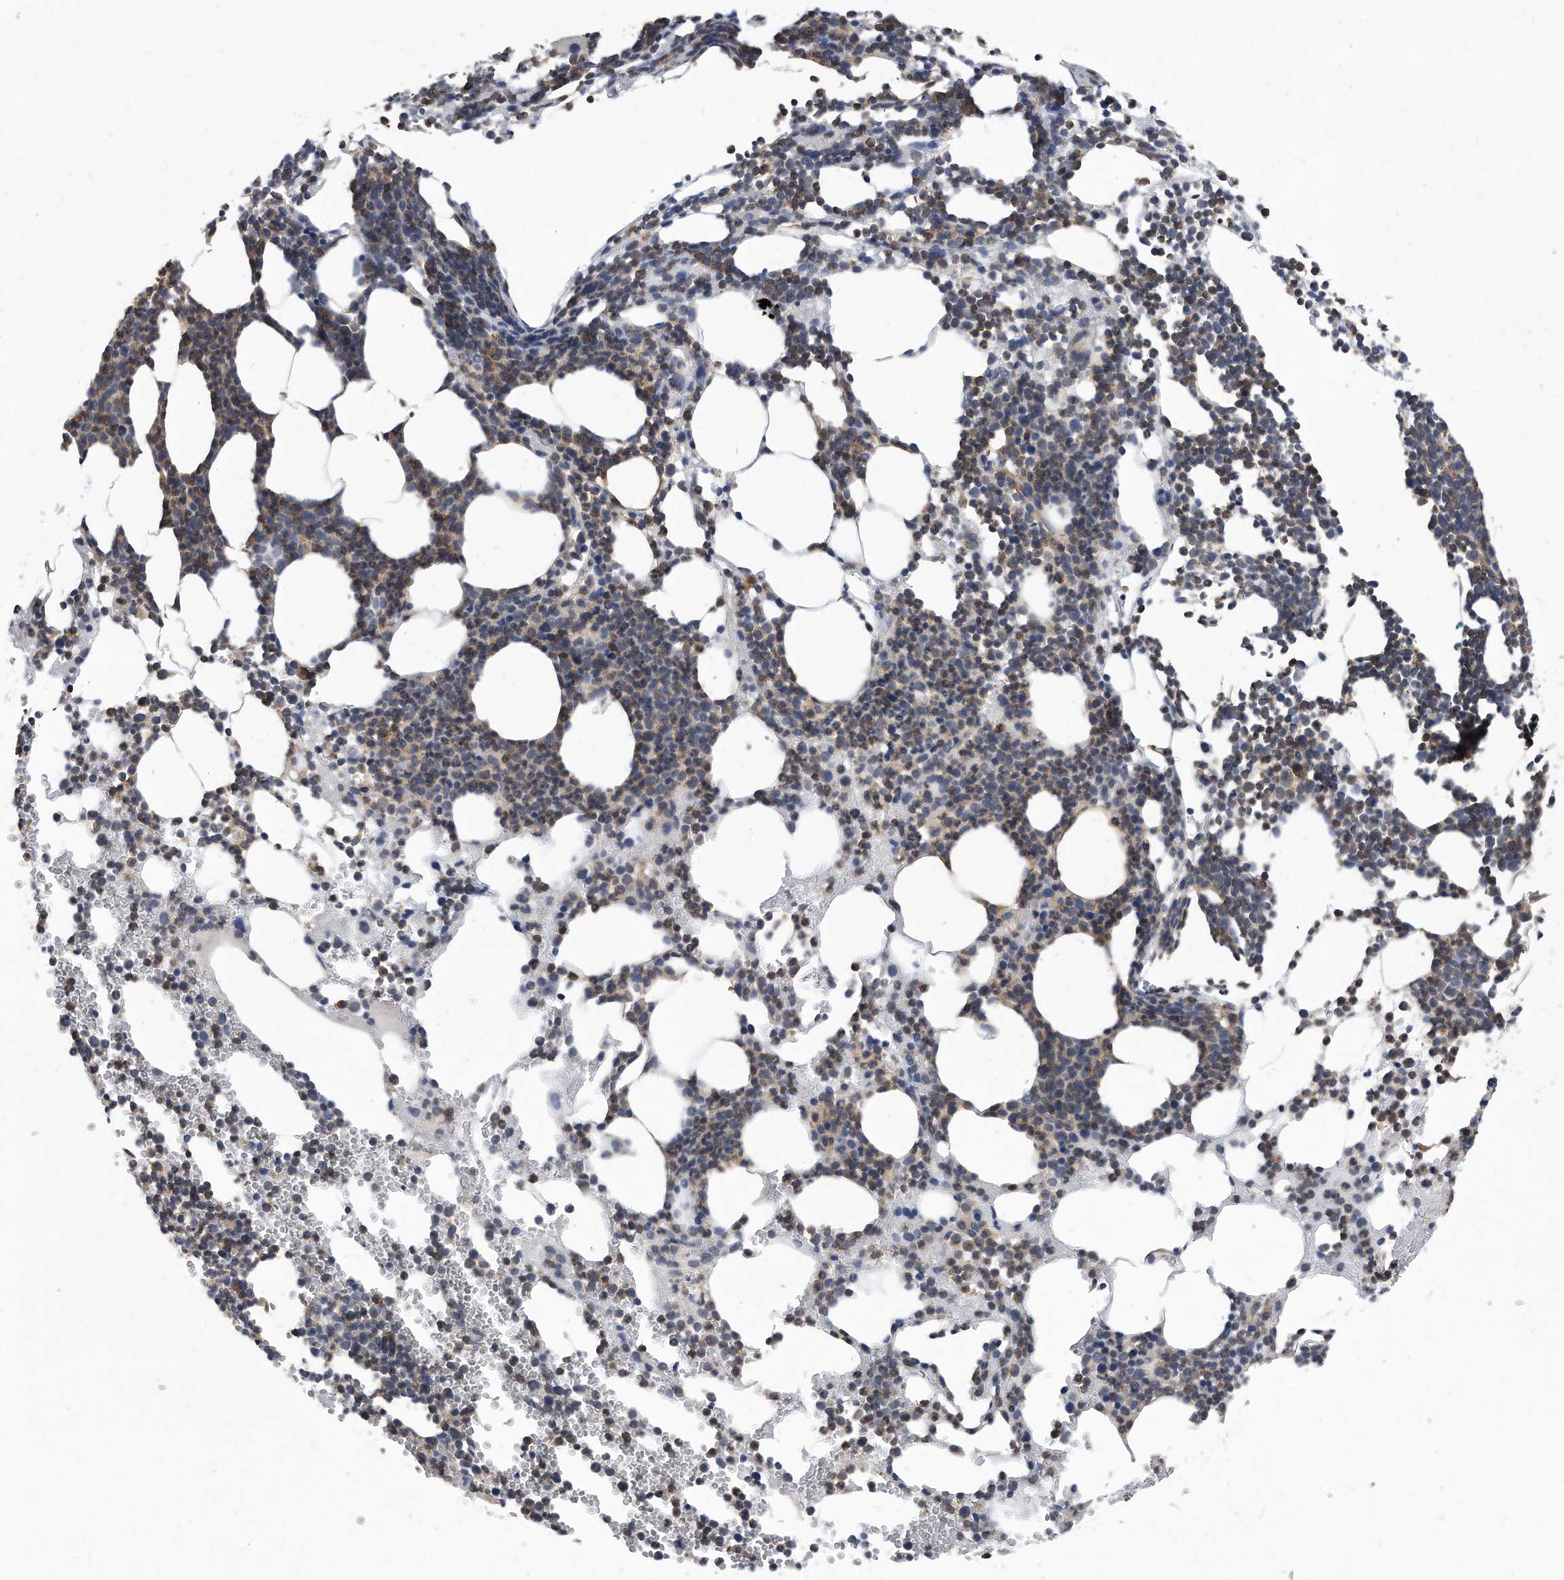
{"staining": {"intensity": "weak", "quantity": "<25%", "location": "cytoplasmic/membranous"}, "tissue": "bone marrow", "cell_type": "Hematopoietic cells", "image_type": "normal", "snomed": [{"axis": "morphology", "description": "Normal tissue, NOS"}, {"axis": "topography", "description": "Bone marrow"}], "caption": "This photomicrograph is of benign bone marrow stained with IHC to label a protein in brown with the nuclei are counter-stained blue. There is no expression in hematopoietic cells. (DAB immunohistochemistry visualized using brightfield microscopy, high magnification).", "gene": "ATG5", "patient": {"sex": "female", "age": 67}}